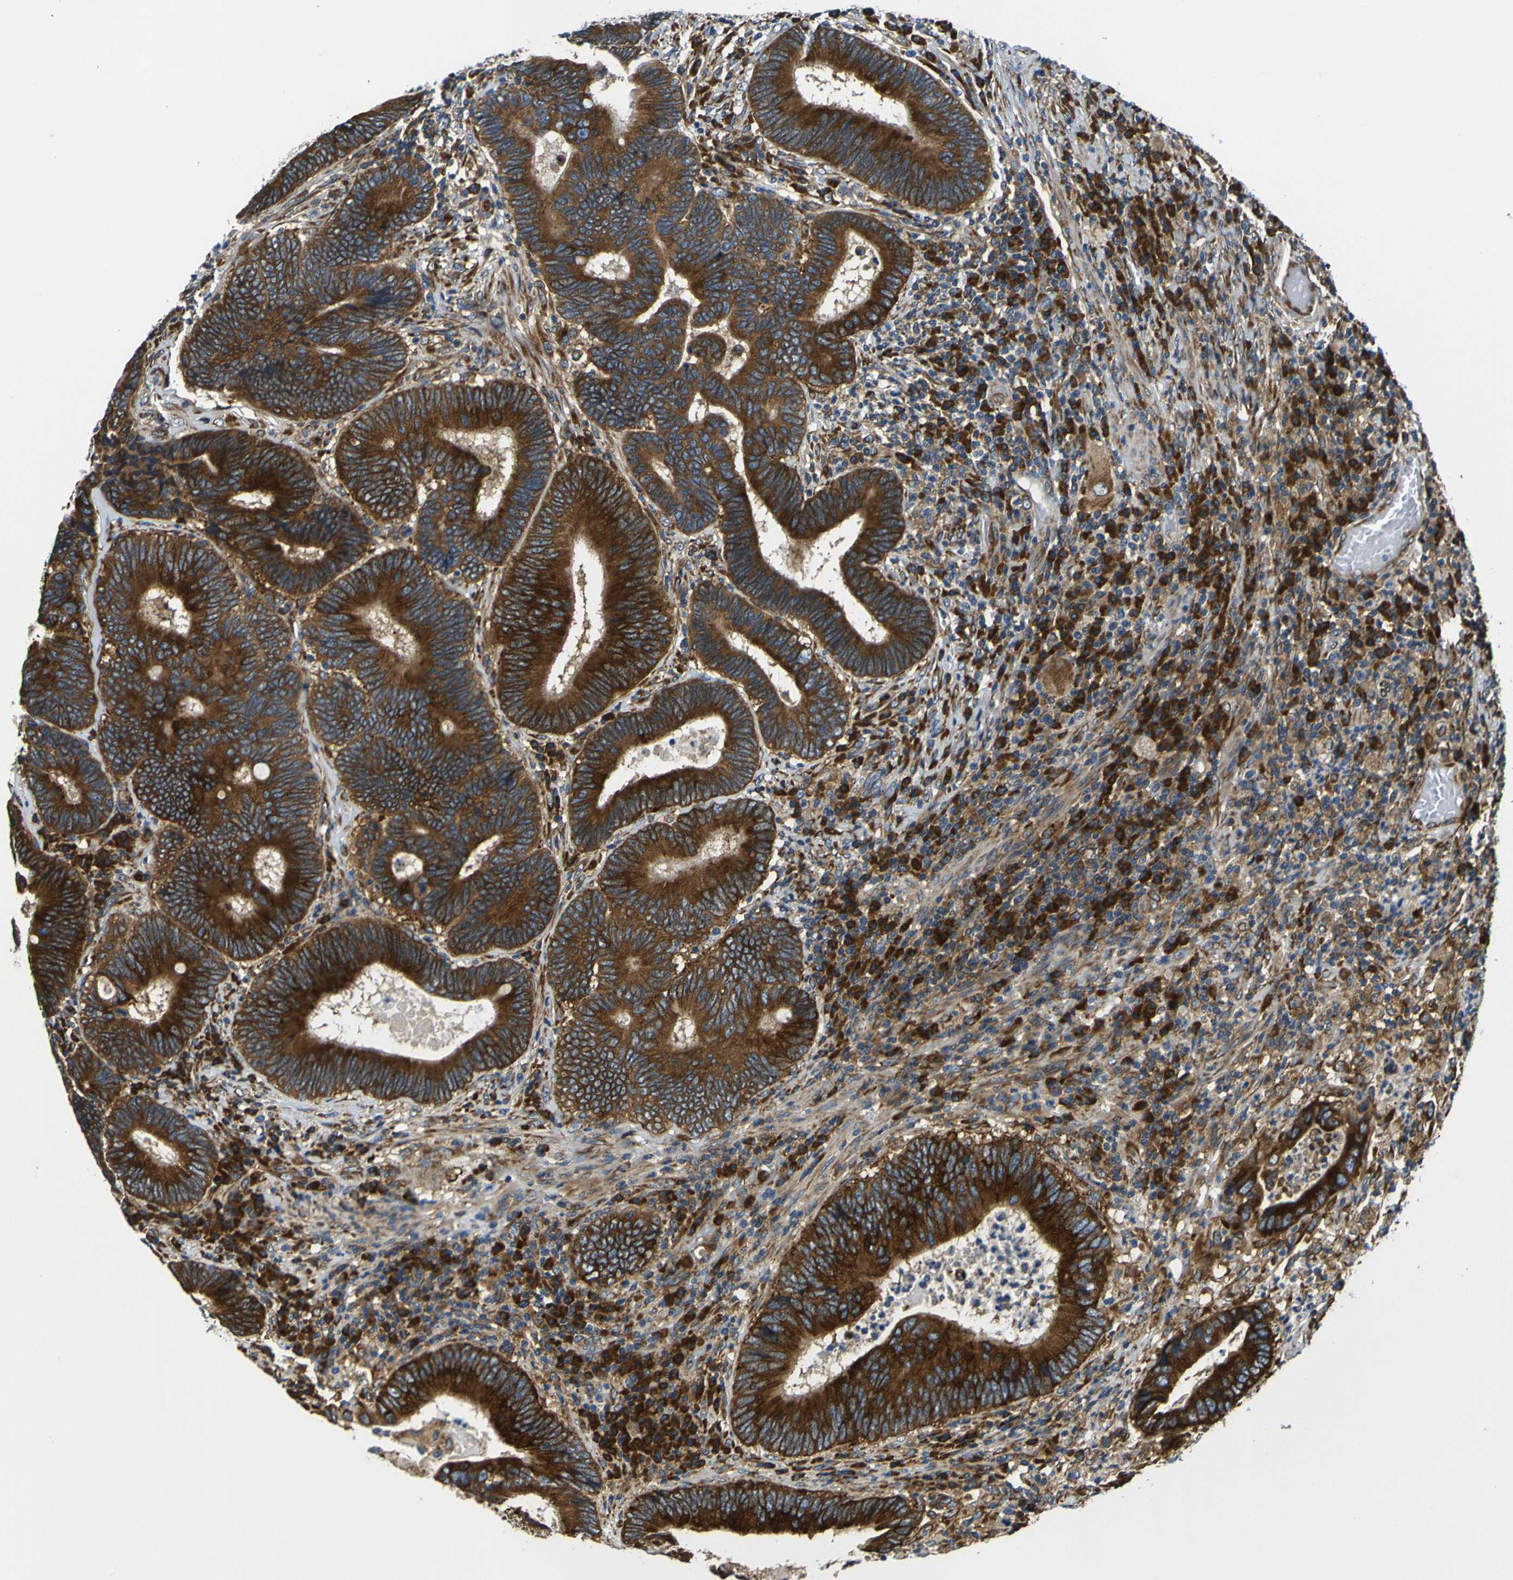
{"staining": {"intensity": "strong", "quantity": ">75%", "location": "cytoplasmic/membranous"}, "tissue": "colorectal cancer", "cell_type": "Tumor cells", "image_type": "cancer", "snomed": [{"axis": "morphology", "description": "Adenocarcinoma, NOS"}, {"axis": "topography", "description": "Colon"}], "caption": "Colorectal cancer tissue shows strong cytoplasmic/membranous positivity in approximately >75% of tumor cells, visualized by immunohistochemistry.", "gene": "RPSA", "patient": {"sex": "female", "age": 78}}